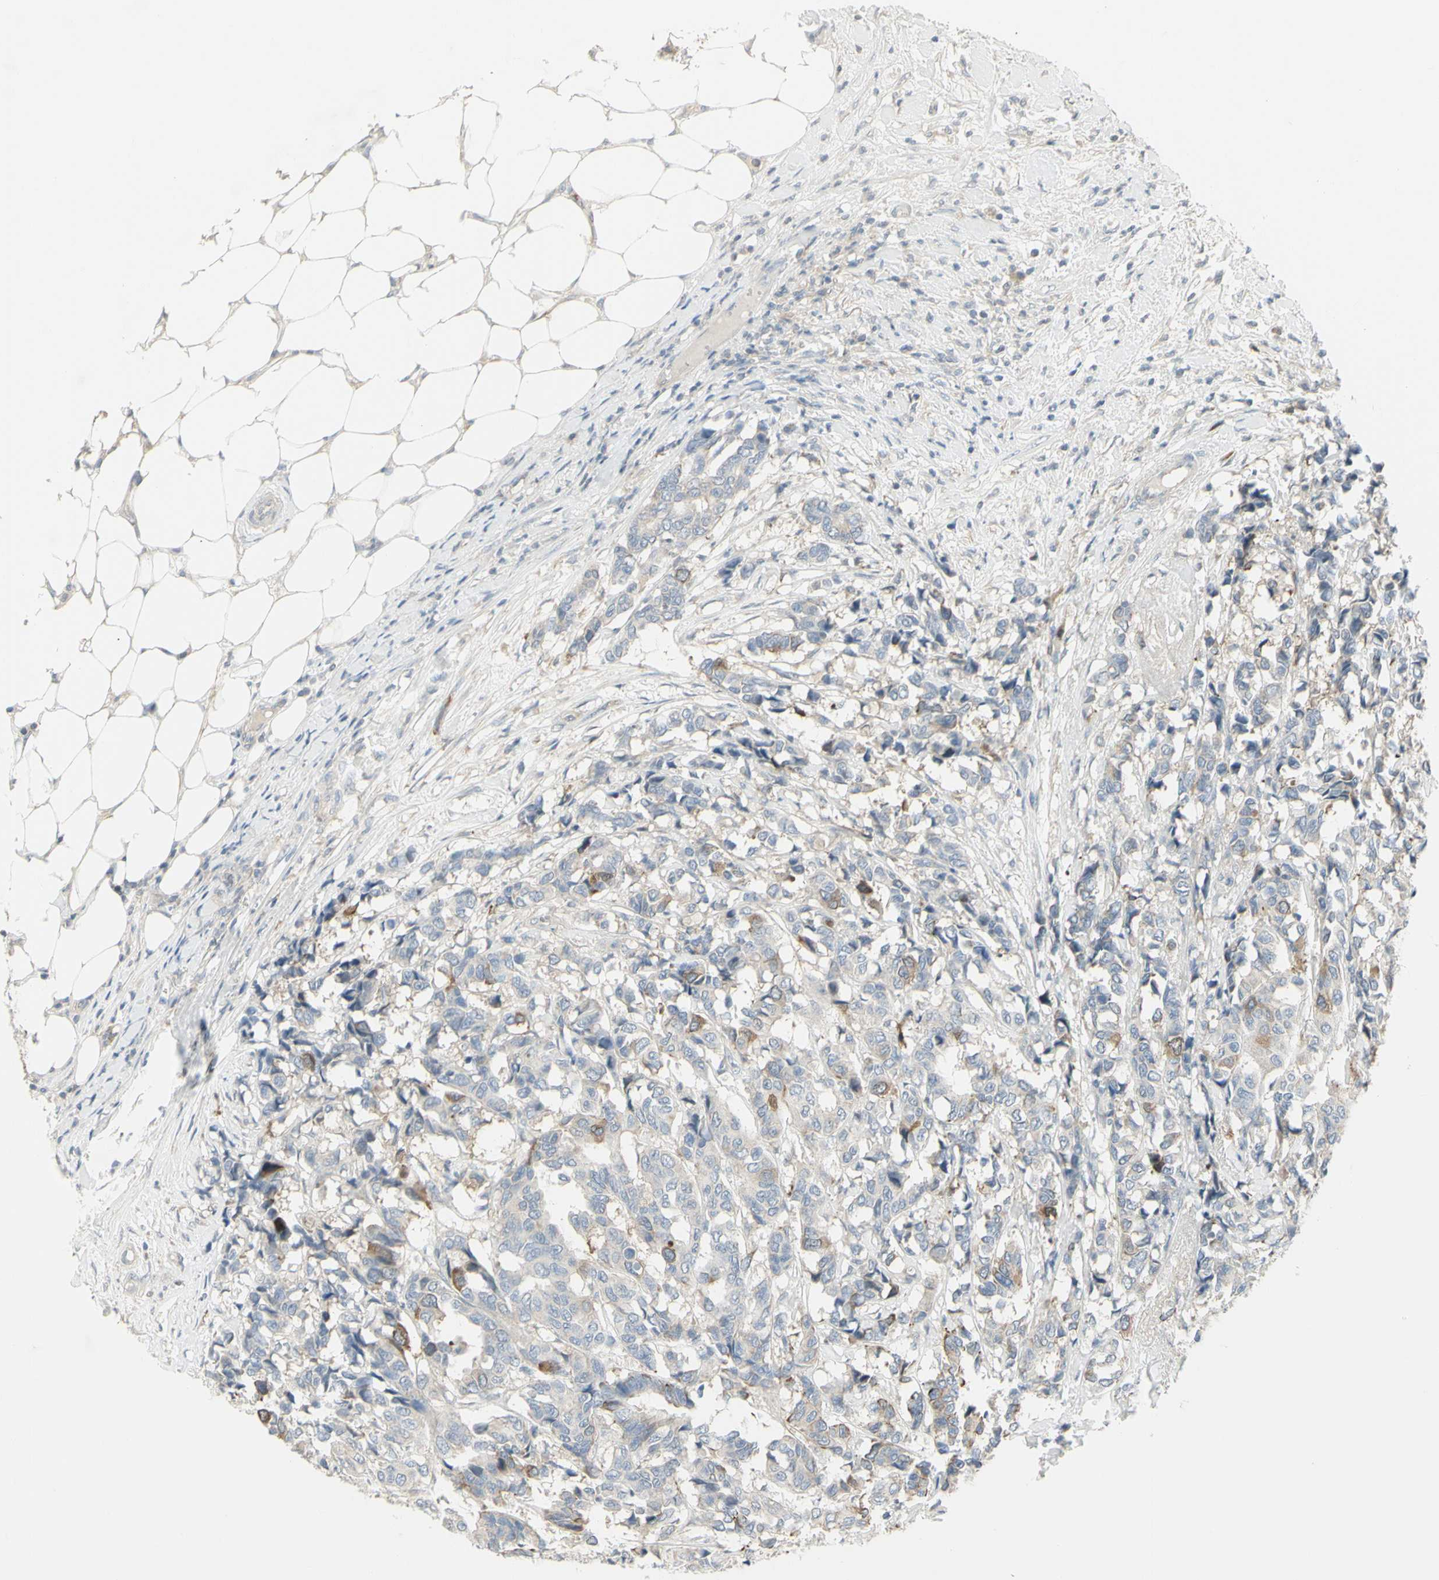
{"staining": {"intensity": "moderate", "quantity": "25%-75%", "location": "cytoplasmic/membranous"}, "tissue": "breast cancer", "cell_type": "Tumor cells", "image_type": "cancer", "snomed": [{"axis": "morphology", "description": "Duct carcinoma"}, {"axis": "topography", "description": "Breast"}], "caption": "Human intraductal carcinoma (breast) stained with a protein marker reveals moderate staining in tumor cells.", "gene": "CCNB2", "patient": {"sex": "female", "age": 87}}